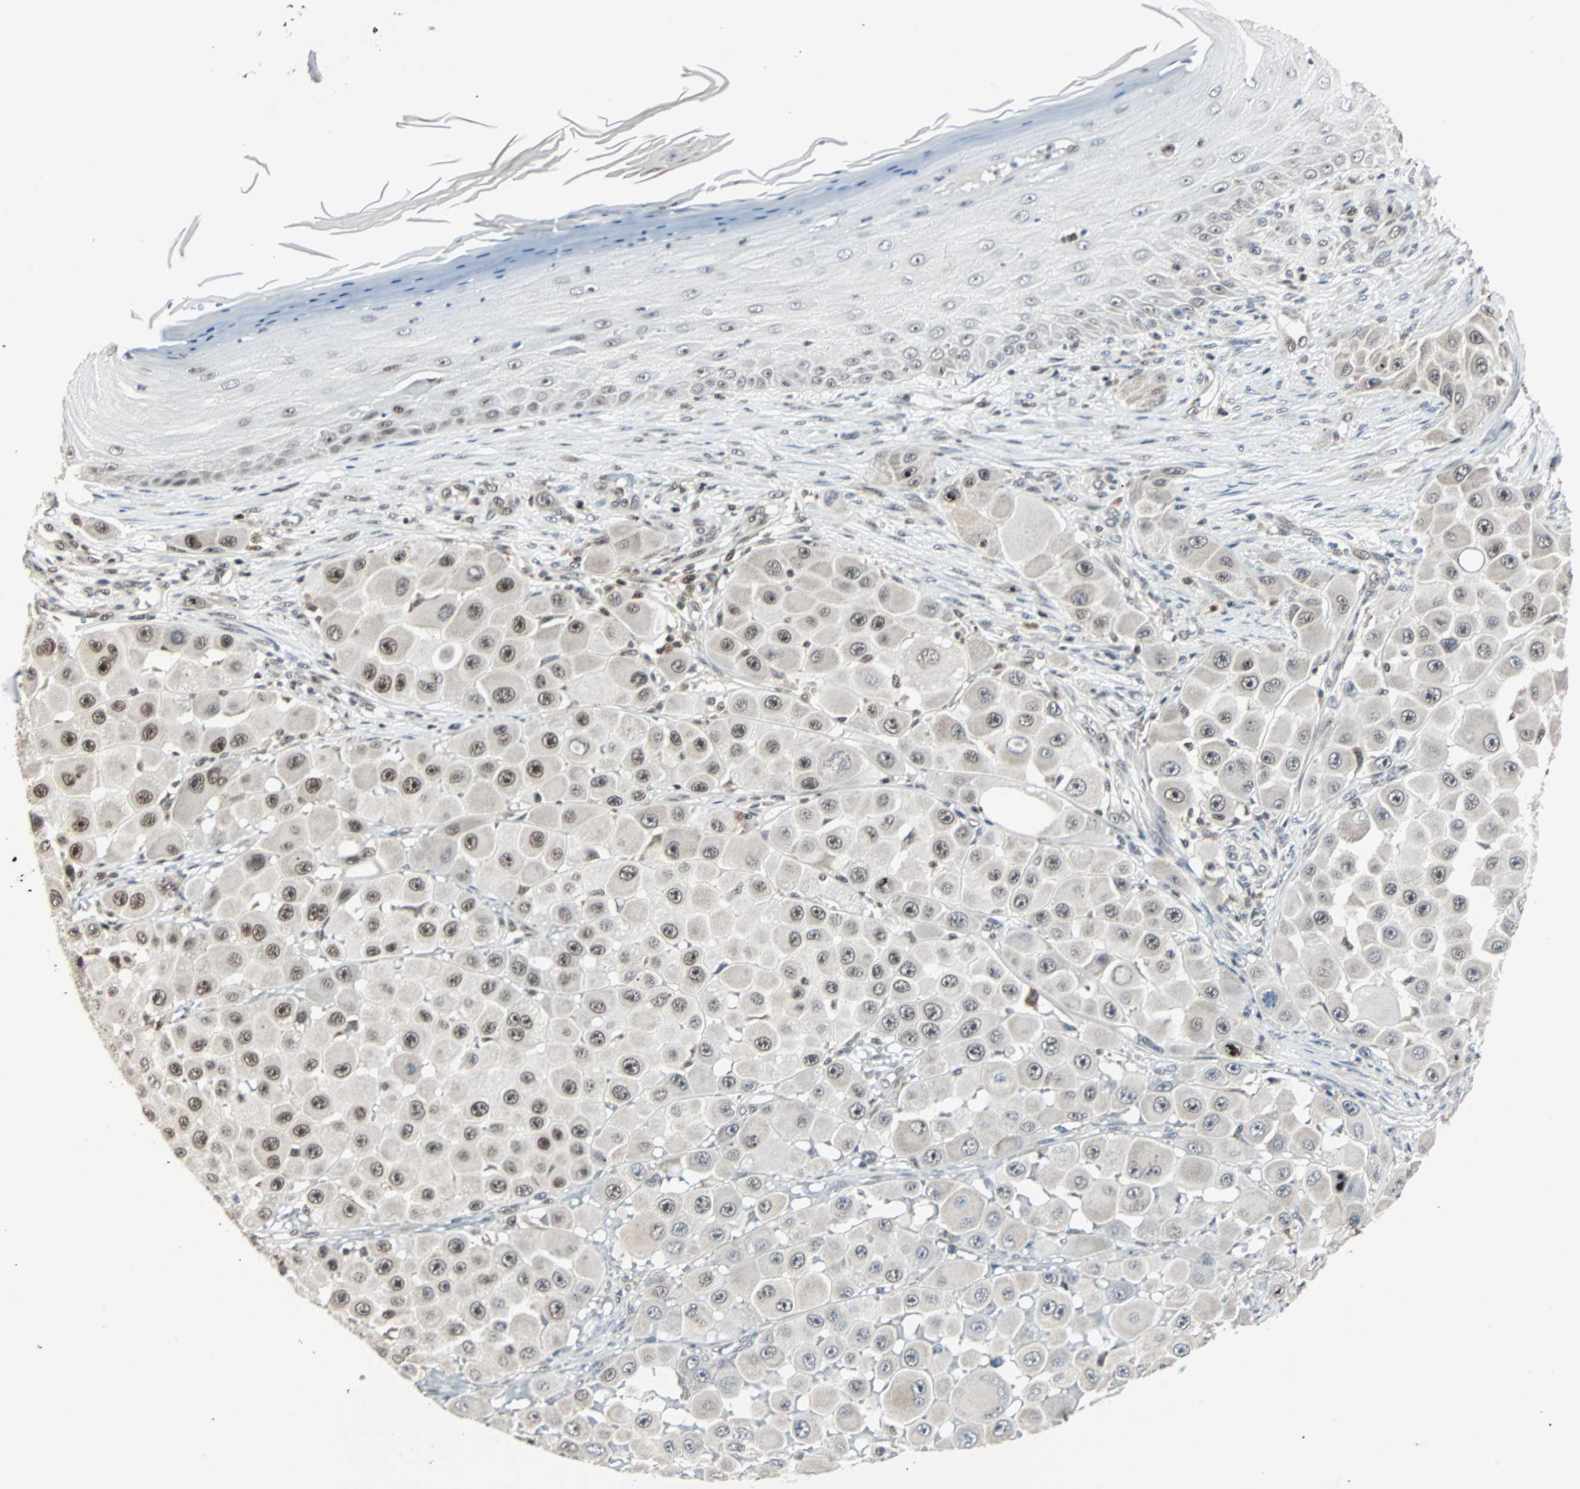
{"staining": {"intensity": "moderate", "quantity": "<25%", "location": "nuclear"}, "tissue": "melanoma", "cell_type": "Tumor cells", "image_type": "cancer", "snomed": [{"axis": "morphology", "description": "Malignant melanoma, NOS"}, {"axis": "topography", "description": "Skin"}], "caption": "This histopathology image demonstrates immunohistochemistry staining of human melanoma, with low moderate nuclear expression in approximately <25% of tumor cells.", "gene": "TERF2IP", "patient": {"sex": "female", "age": 81}}